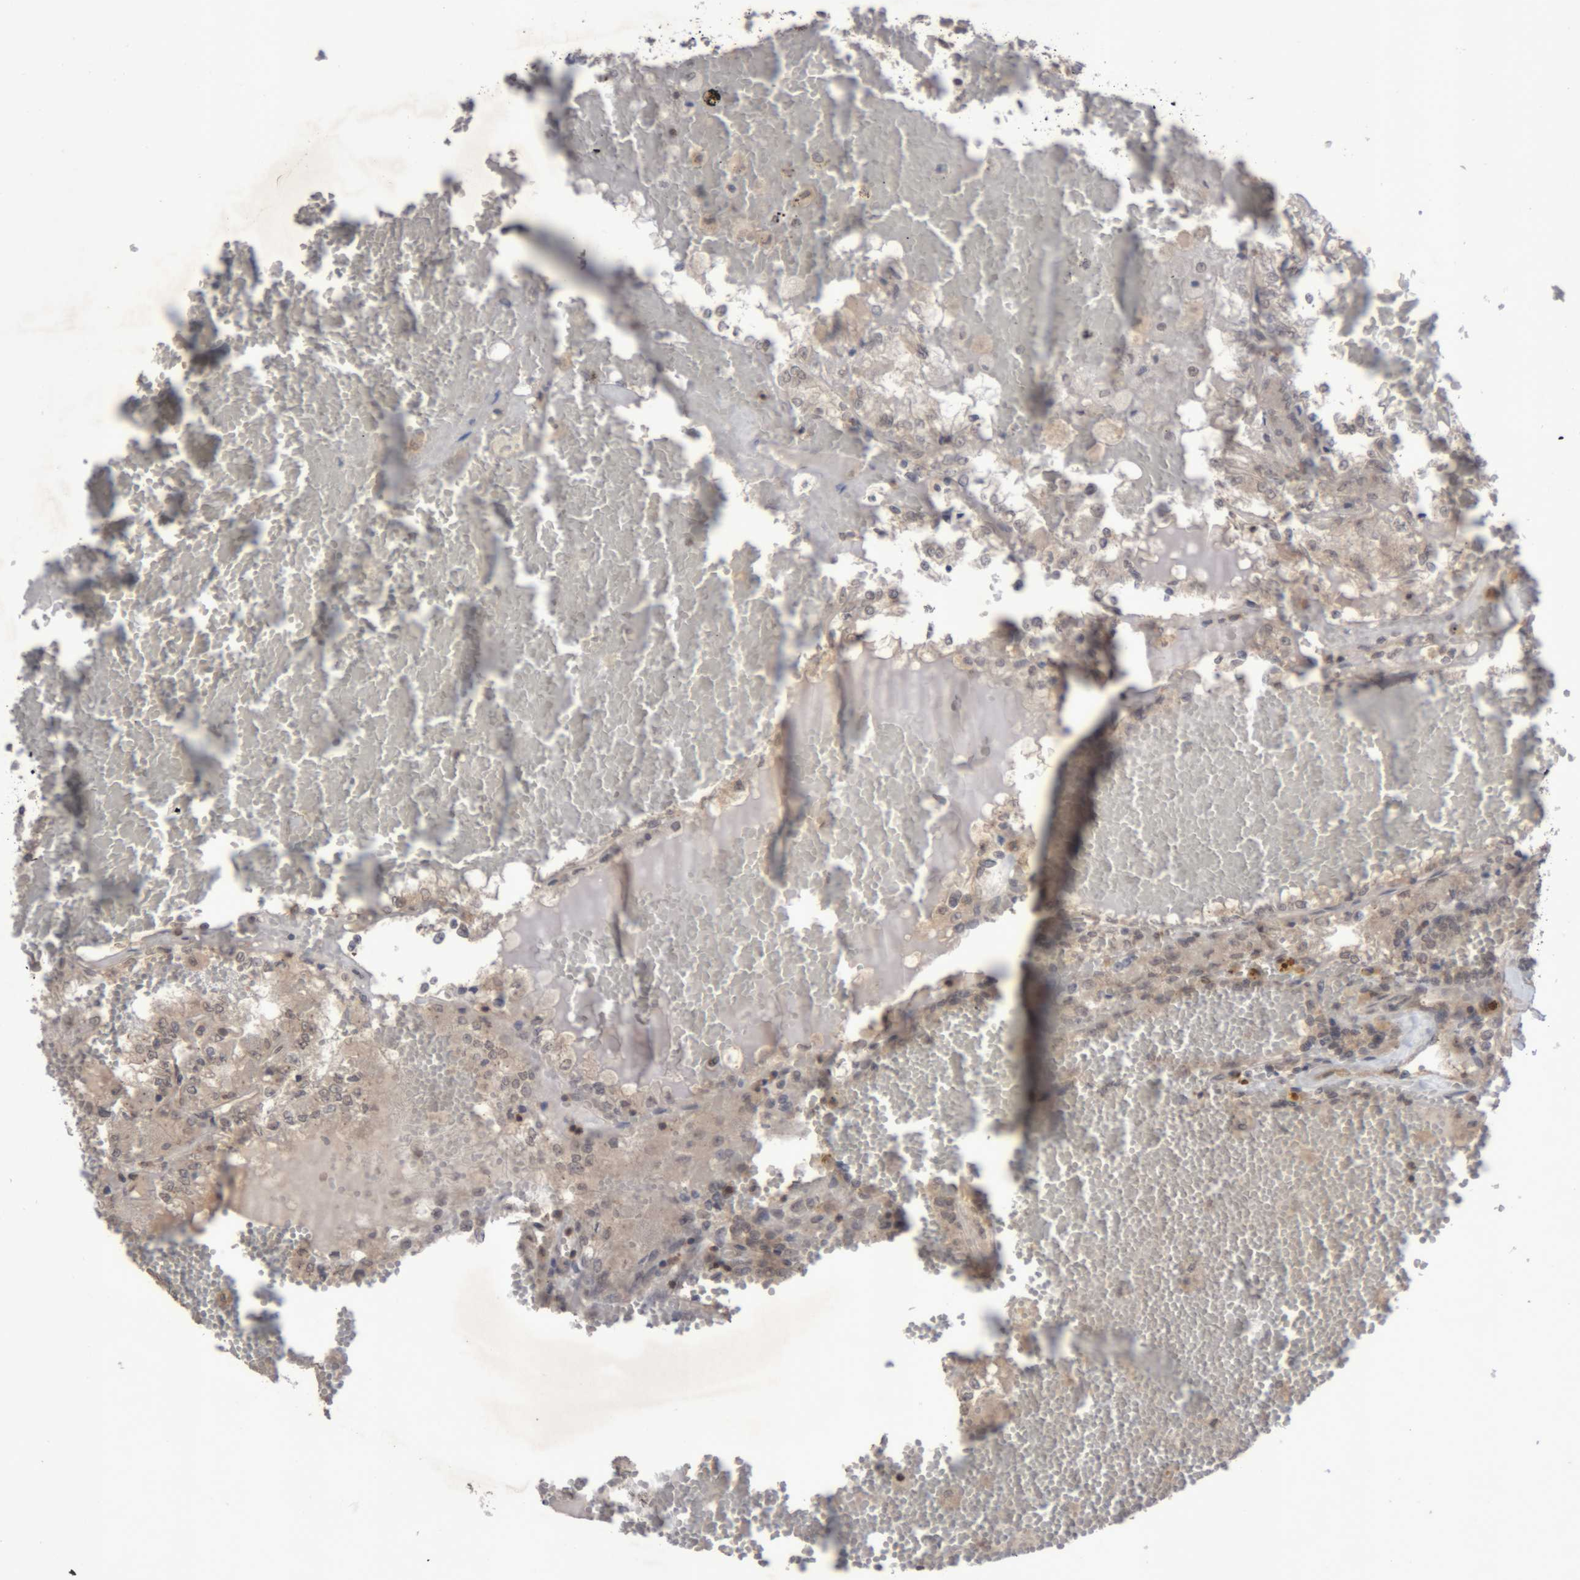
{"staining": {"intensity": "weak", "quantity": ">75%", "location": "nuclear"}, "tissue": "renal cancer", "cell_type": "Tumor cells", "image_type": "cancer", "snomed": [{"axis": "morphology", "description": "Adenocarcinoma, NOS"}, {"axis": "topography", "description": "Kidney"}], "caption": "Immunohistochemistry (DAB) staining of renal adenocarcinoma displays weak nuclear protein positivity in approximately >75% of tumor cells. The staining was performed using DAB to visualize the protein expression in brown, while the nuclei were stained in blue with hematoxylin (Magnification: 20x).", "gene": "NFATC2", "patient": {"sex": "female", "age": 56}}